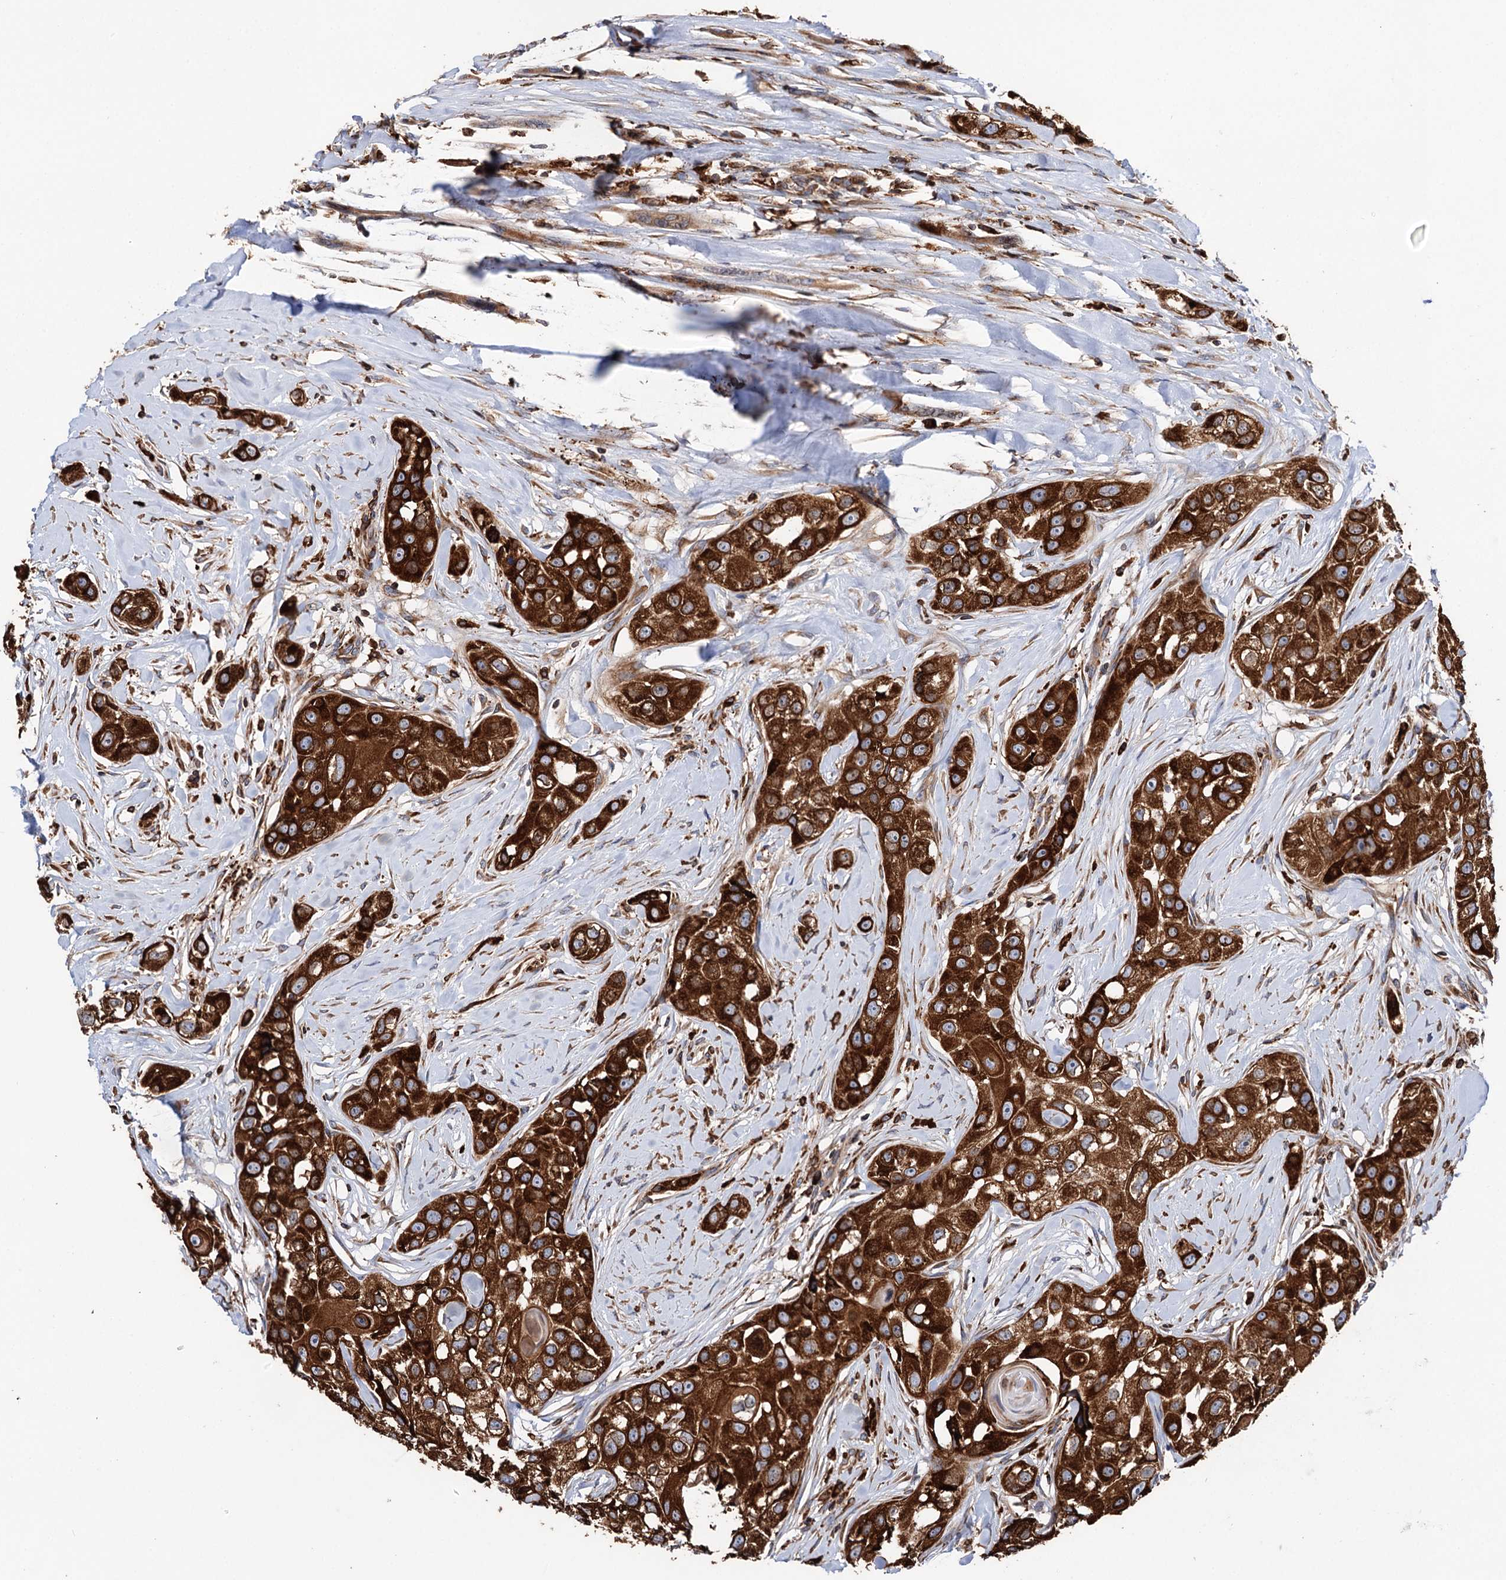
{"staining": {"intensity": "strong", "quantity": ">75%", "location": "cytoplasmic/membranous"}, "tissue": "head and neck cancer", "cell_type": "Tumor cells", "image_type": "cancer", "snomed": [{"axis": "morphology", "description": "Normal tissue, NOS"}, {"axis": "morphology", "description": "Squamous cell carcinoma, NOS"}, {"axis": "topography", "description": "Skeletal muscle"}, {"axis": "topography", "description": "Head-Neck"}], "caption": "High-power microscopy captured an immunohistochemistry histopathology image of head and neck cancer (squamous cell carcinoma), revealing strong cytoplasmic/membranous expression in about >75% of tumor cells. The protein of interest is stained brown, and the nuclei are stained in blue (DAB (3,3'-diaminobenzidine) IHC with brightfield microscopy, high magnification).", "gene": "ERP29", "patient": {"sex": "male", "age": 51}}